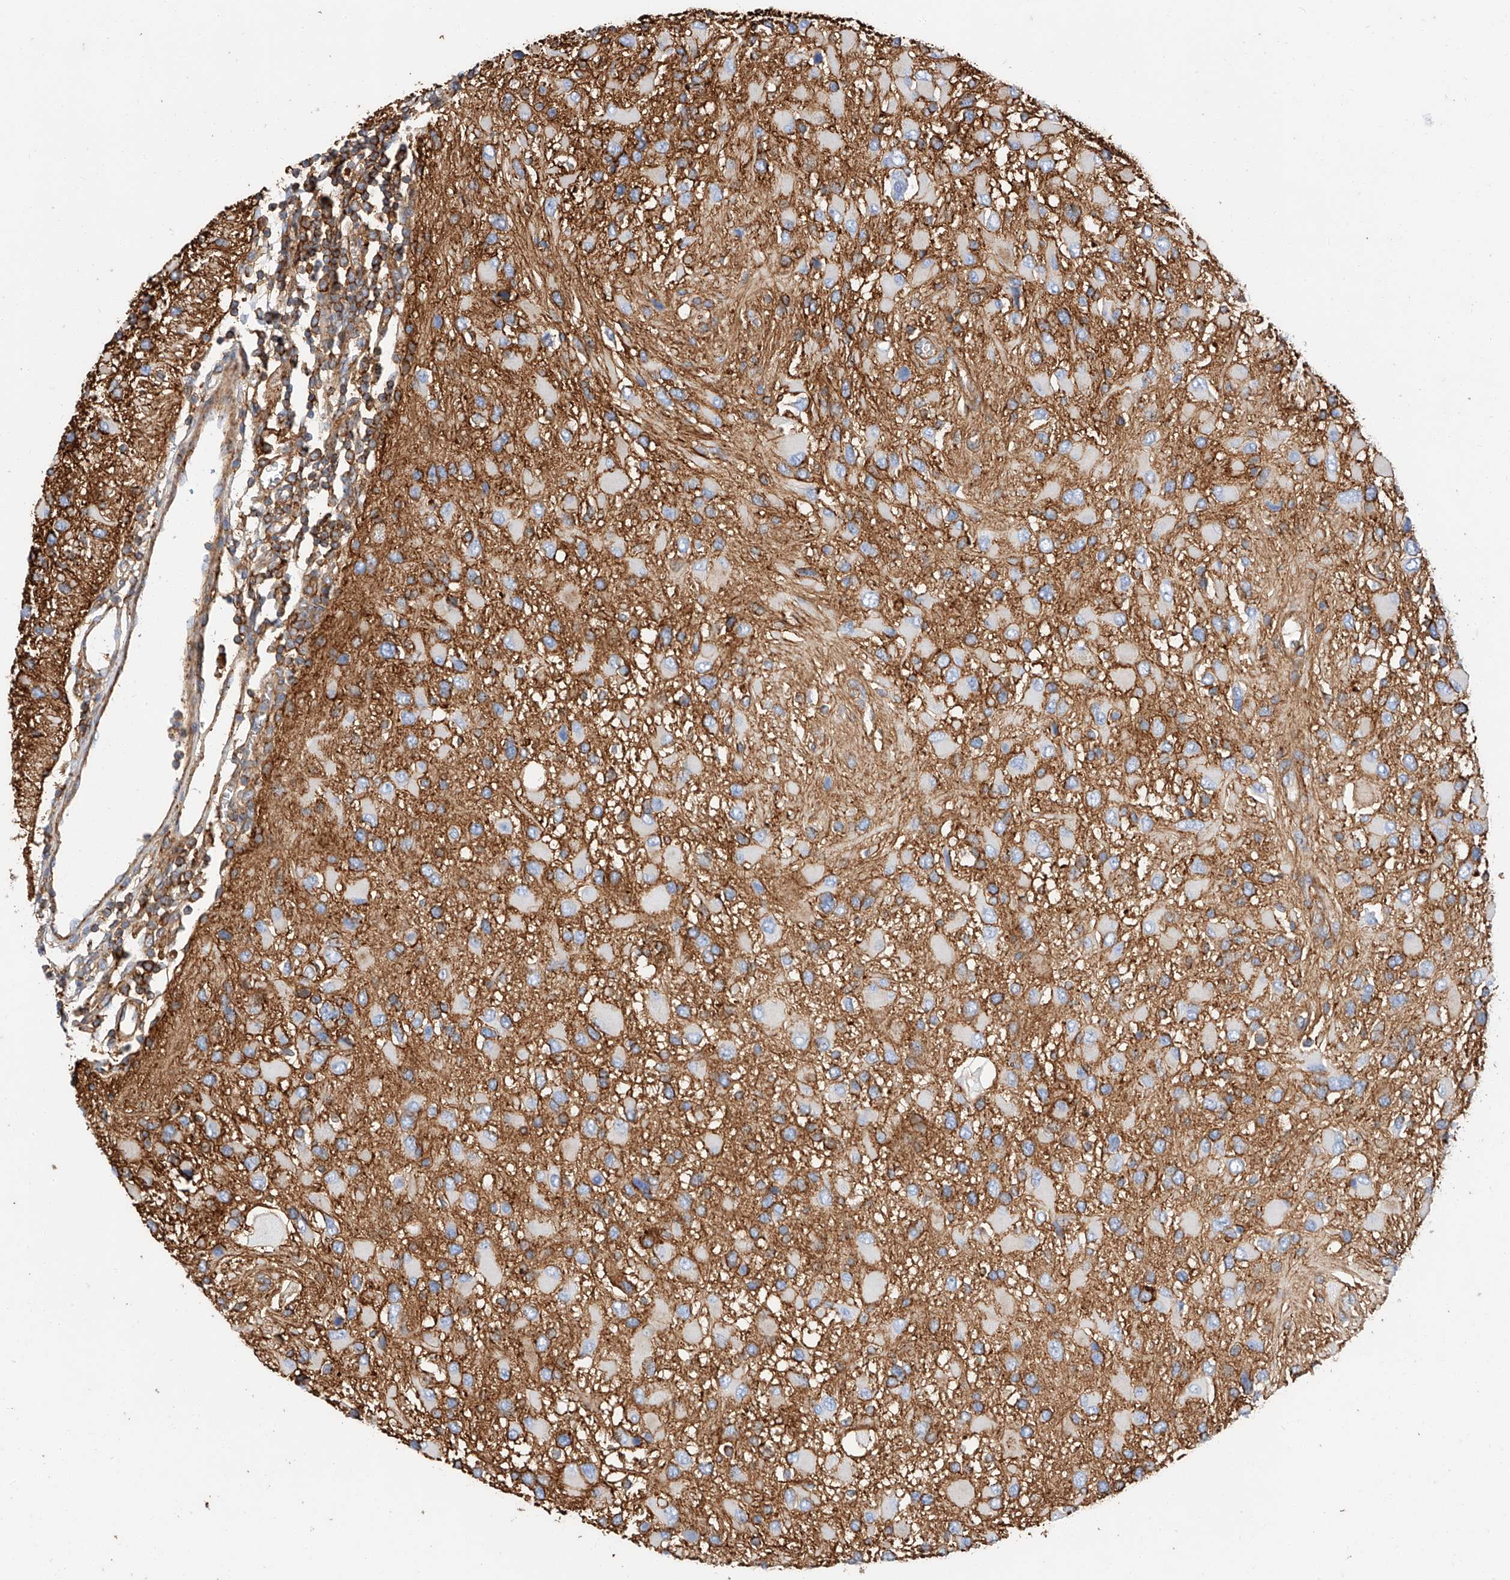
{"staining": {"intensity": "moderate", "quantity": "<25%", "location": "cytoplasmic/membranous"}, "tissue": "glioma", "cell_type": "Tumor cells", "image_type": "cancer", "snomed": [{"axis": "morphology", "description": "Glioma, malignant, High grade"}, {"axis": "topography", "description": "Brain"}], "caption": "Malignant glioma (high-grade) stained with a brown dye shows moderate cytoplasmic/membranous positive staining in about <25% of tumor cells.", "gene": "HAUS4", "patient": {"sex": "male", "age": 53}}